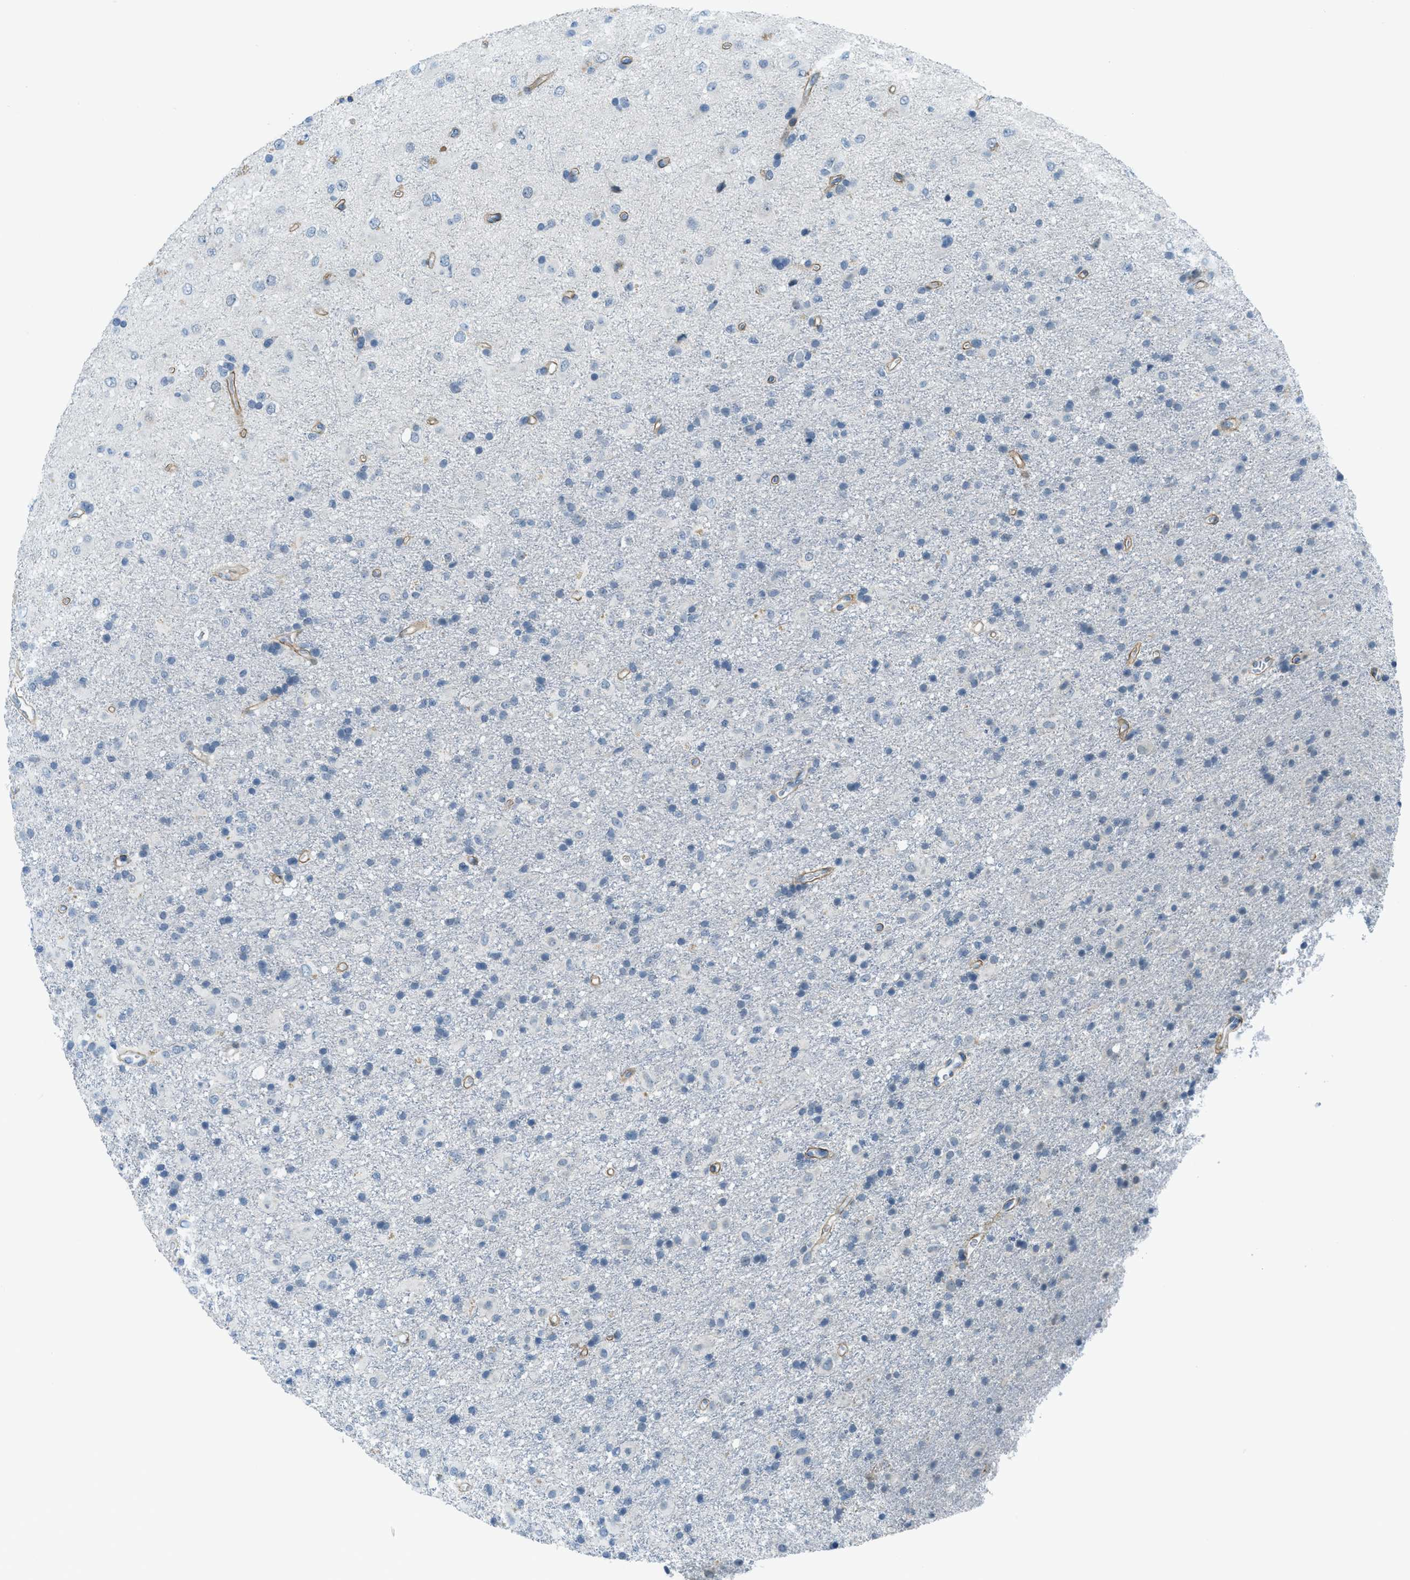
{"staining": {"intensity": "negative", "quantity": "none", "location": "none"}, "tissue": "glioma", "cell_type": "Tumor cells", "image_type": "cancer", "snomed": [{"axis": "morphology", "description": "Glioma, malignant, Low grade"}, {"axis": "topography", "description": "Brain"}], "caption": "This is a micrograph of IHC staining of glioma, which shows no expression in tumor cells.", "gene": "KLHL8", "patient": {"sex": "male", "age": 65}}